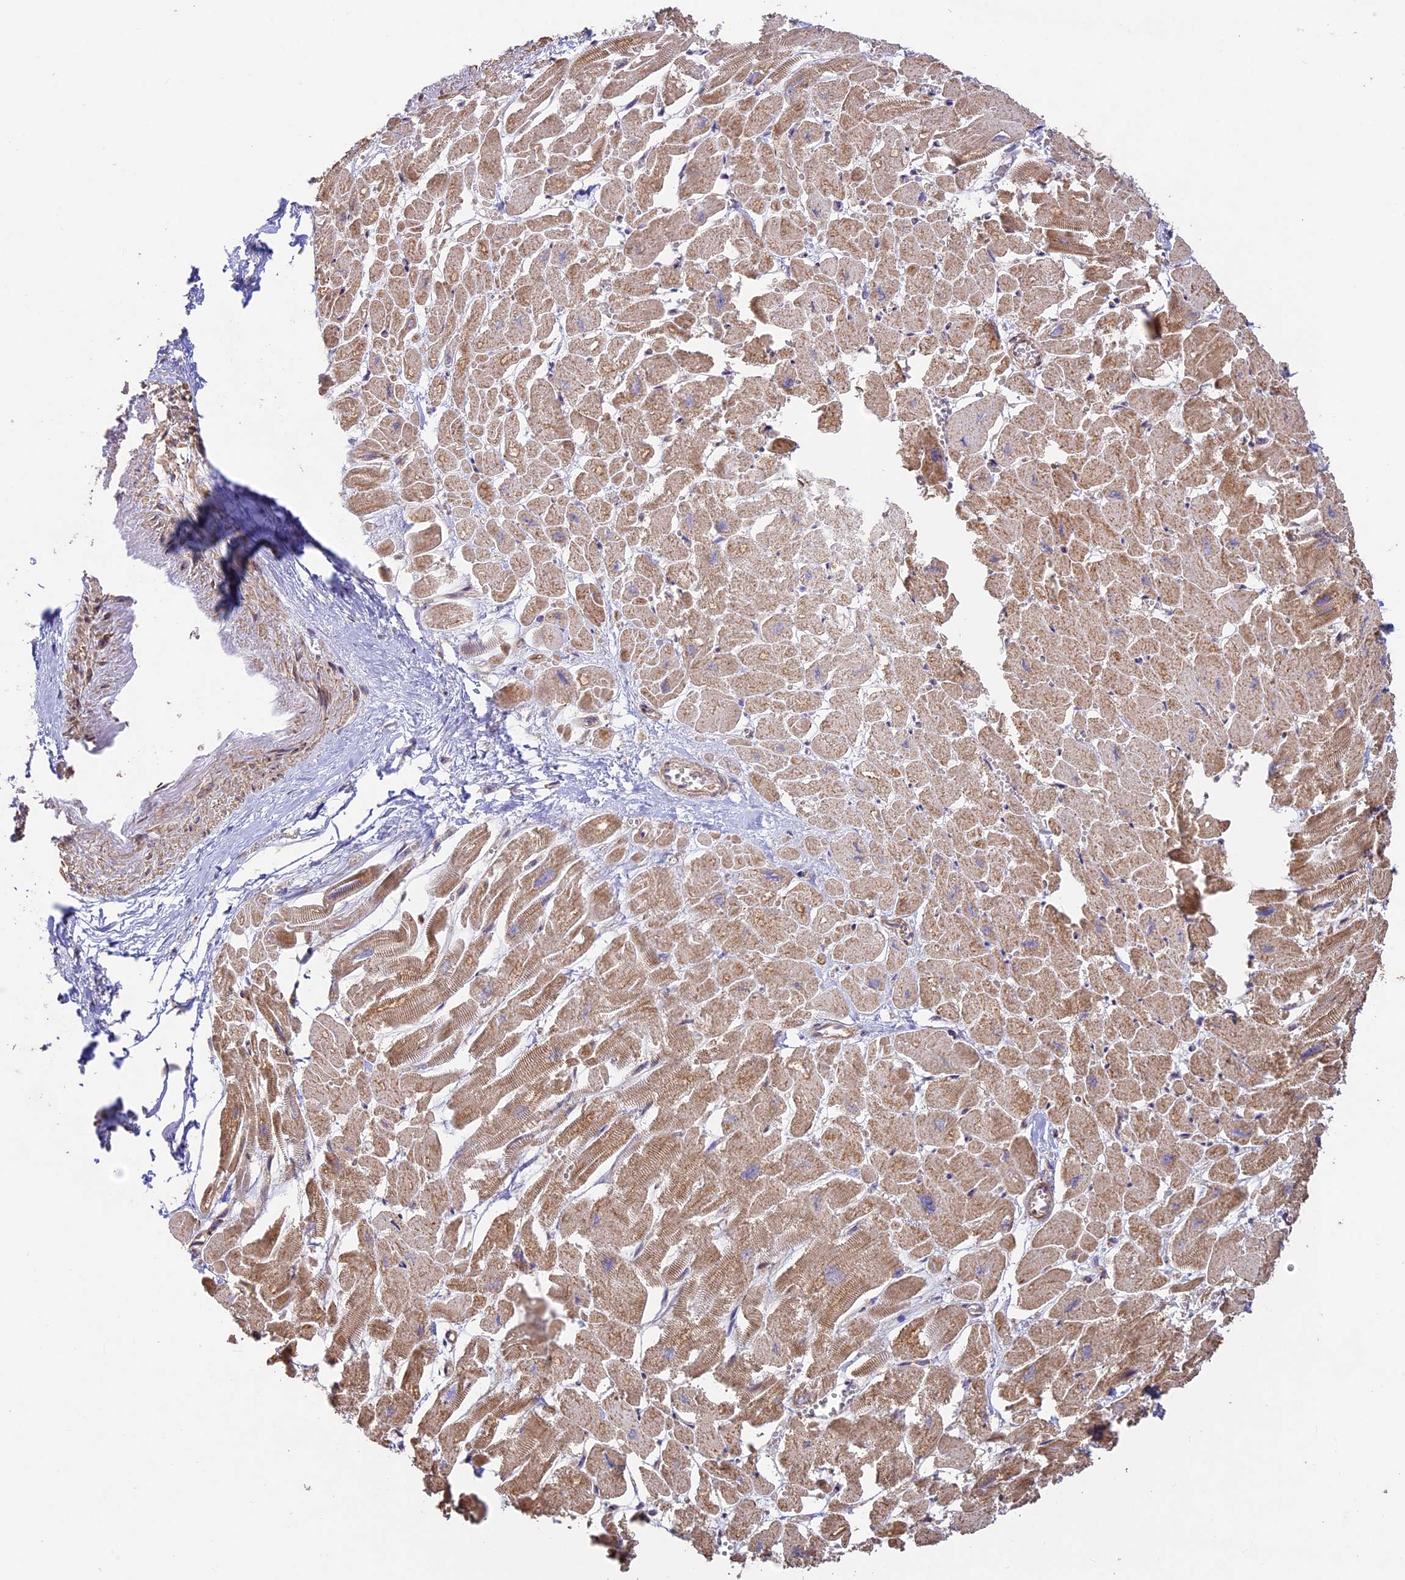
{"staining": {"intensity": "strong", "quantity": "25%-75%", "location": "cytoplasmic/membranous"}, "tissue": "heart muscle", "cell_type": "Cardiomyocytes", "image_type": "normal", "snomed": [{"axis": "morphology", "description": "Normal tissue, NOS"}, {"axis": "topography", "description": "Heart"}], "caption": "Protein analysis of normal heart muscle demonstrates strong cytoplasmic/membranous staining in approximately 25%-75% of cardiomyocytes. The protein is stained brown, and the nuclei are stained in blue (DAB IHC with brightfield microscopy, high magnification).", "gene": "BCAS4", "patient": {"sex": "male", "age": 54}}